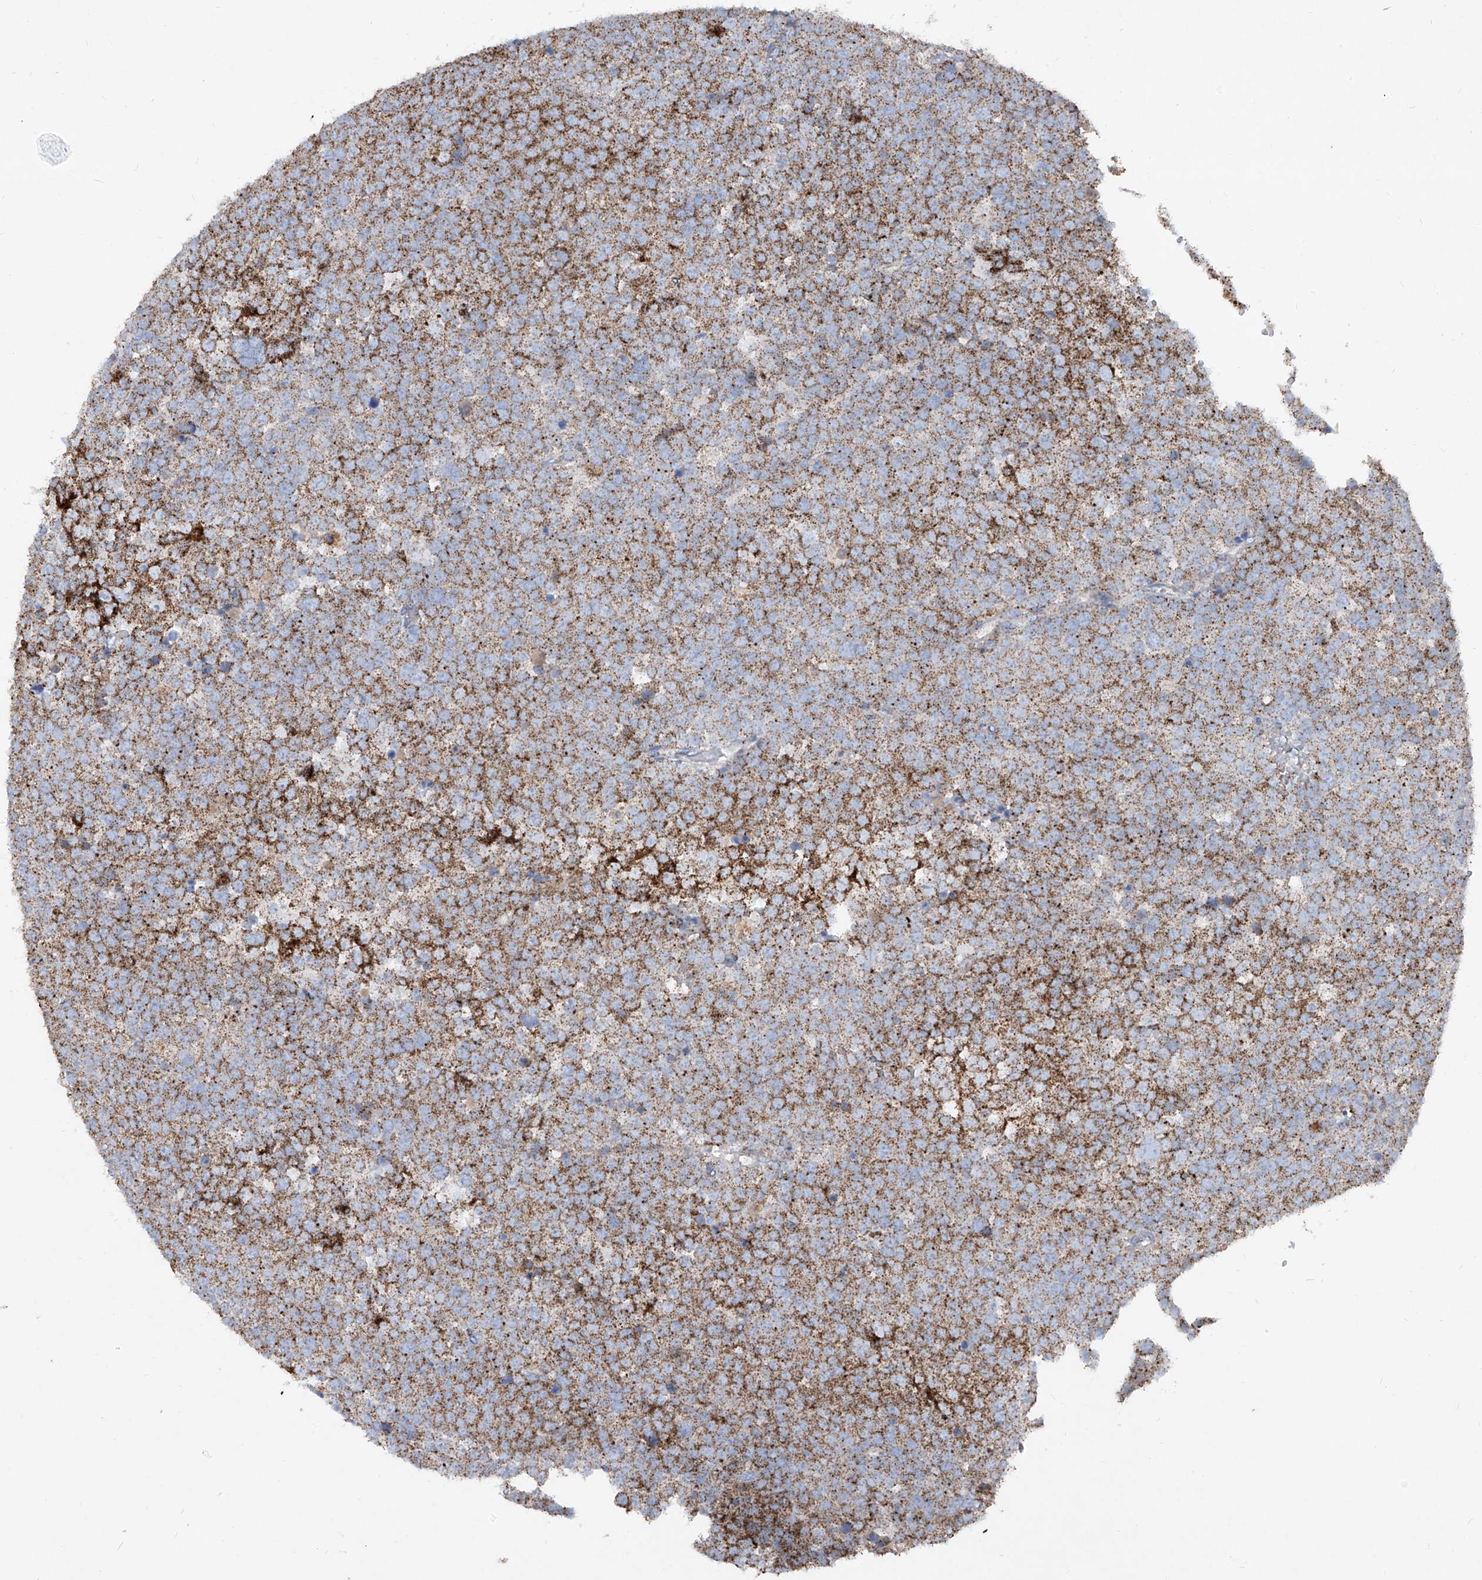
{"staining": {"intensity": "moderate", "quantity": ">75%", "location": "cytoplasmic/membranous"}, "tissue": "testis cancer", "cell_type": "Tumor cells", "image_type": "cancer", "snomed": [{"axis": "morphology", "description": "Seminoma, NOS"}, {"axis": "topography", "description": "Testis"}], "caption": "DAB (3,3'-diaminobenzidine) immunohistochemical staining of testis seminoma demonstrates moderate cytoplasmic/membranous protein expression in about >75% of tumor cells. The staining was performed using DAB (3,3'-diaminobenzidine) to visualize the protein expression in brown, while the nuclei were stained in blue with hematoxylin (Magnification: 20x).", "gene": "ABCD3", "patient": {"sex": "male", "age": 71}}